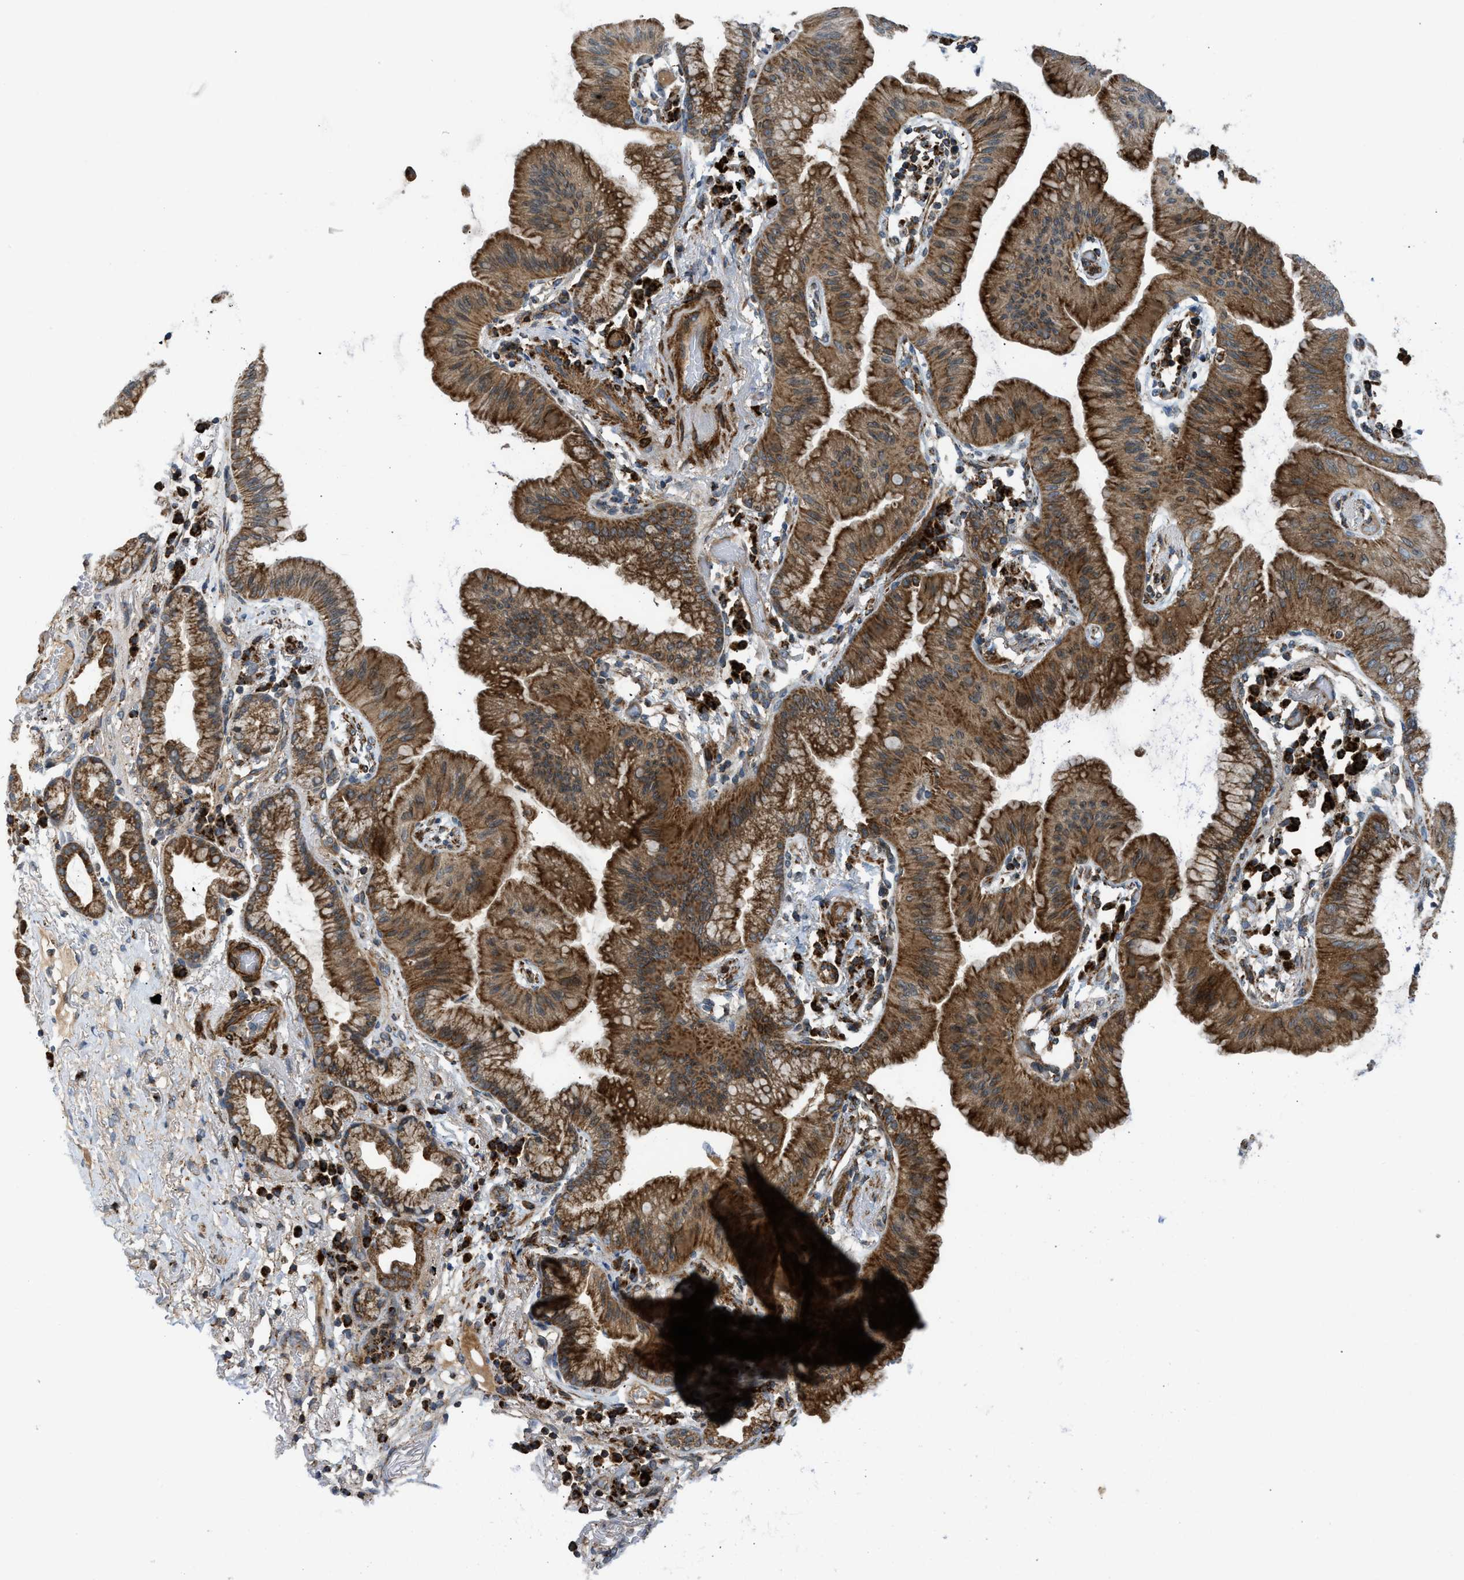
{"staining": {"intensity": "strong", "quantity": ">75%", "location": "cytoplasmic/membranous"}, "tissue": "lung cancer", "cell_type": "Tumor cells", "image_type": "cancer", "snomed": [{"axis": "morphology", "description": "Normal tissue, NOS"}, {"axis": "morphology", "description": "Adenocarcinoma, NOS"}, {"axis": "topography", "description": "Bronchus"}, {"axis": "topography", "description": "Lung"}], "caption": "IHC image of lung cancer (adenocarcinoma) stained for a protein (brown), which reveals high levels of strong cytoplasmic/membranous staining in about >75% of tumor cells.", "gene": "SESN2", "patient": {"sex": "female", "age": 70}}